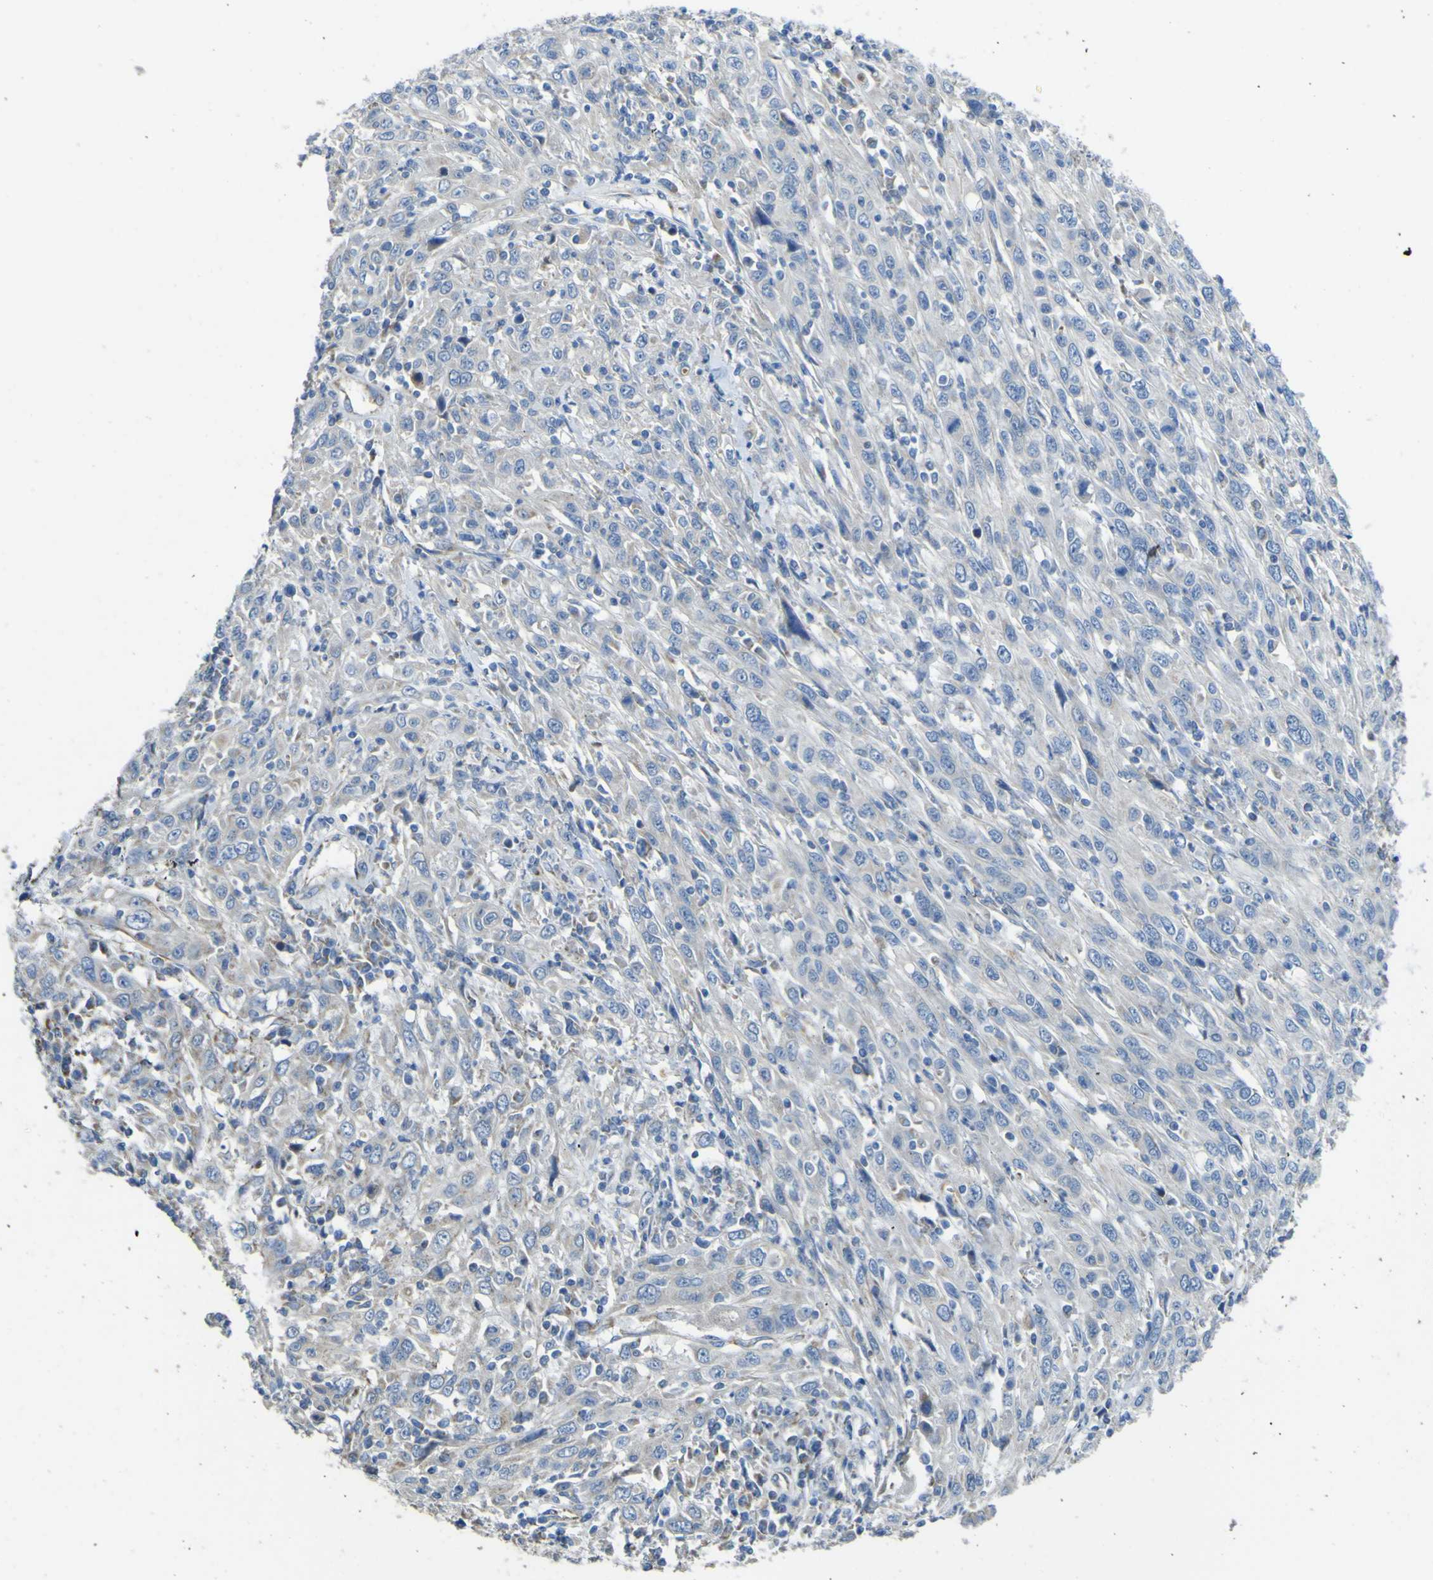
{"staining": {"intensity": "negative", "quantity": "none", "location": "none"}, "tissue": "cervical cancer", "cell_type": "Tumor cells", "image_type": "cancer", "snomed": [{"axis": "morphology", "description": "Squamous cell carcinoma, NOS"}, {"axis": "topography", "description": "Cervix"}], "caption": "DAB immunohistochemical staining of human cervical cancer demonstrates no significant positivity in tumor cells. (Brightfield microscopy of DAB IHC at high magnification).", "gene": "ALDH18A1", "patient": {"sex": "female", "age": 46}}